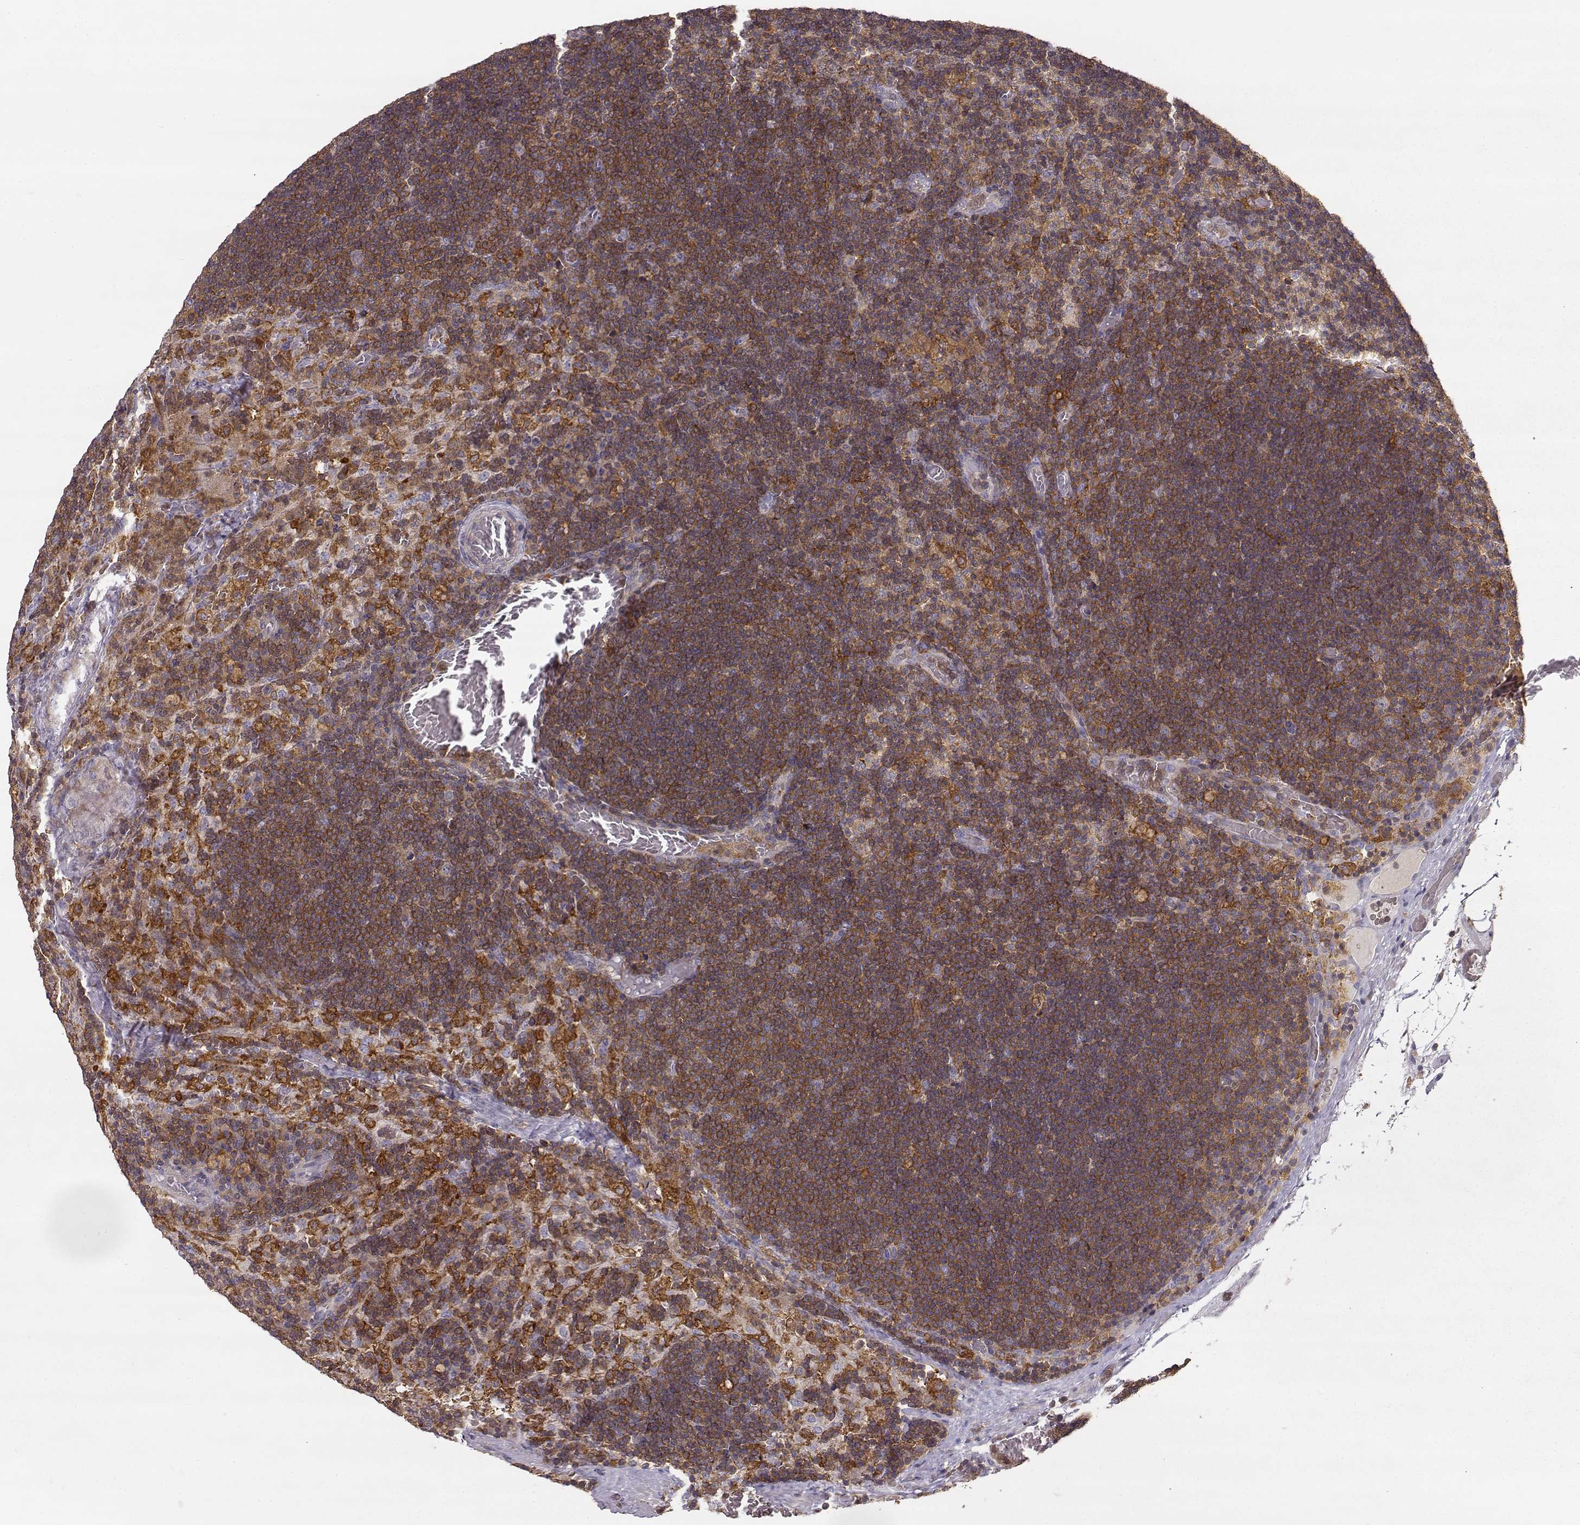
{"staining": {"intensity": "strong", "quantity": ">75%", "location": "cytoplasmic/membranous"}, "tissue": "lymph node", "cell_type": "Non-germinal center cells", "image_type": "normal", "snomed": [{"axis": "morphology", "description": "Normal tissue, NOS"}, {"axis": "topography", "description": "Lymph node"}], "caption": "Non-germinal center cells demonstrate high levels of strong cytoplasmic/membranous expression in about >75% of cells in normal human lymph node.", "gene": "VAV1", "patient": {"sex": "male", "age": 63}}